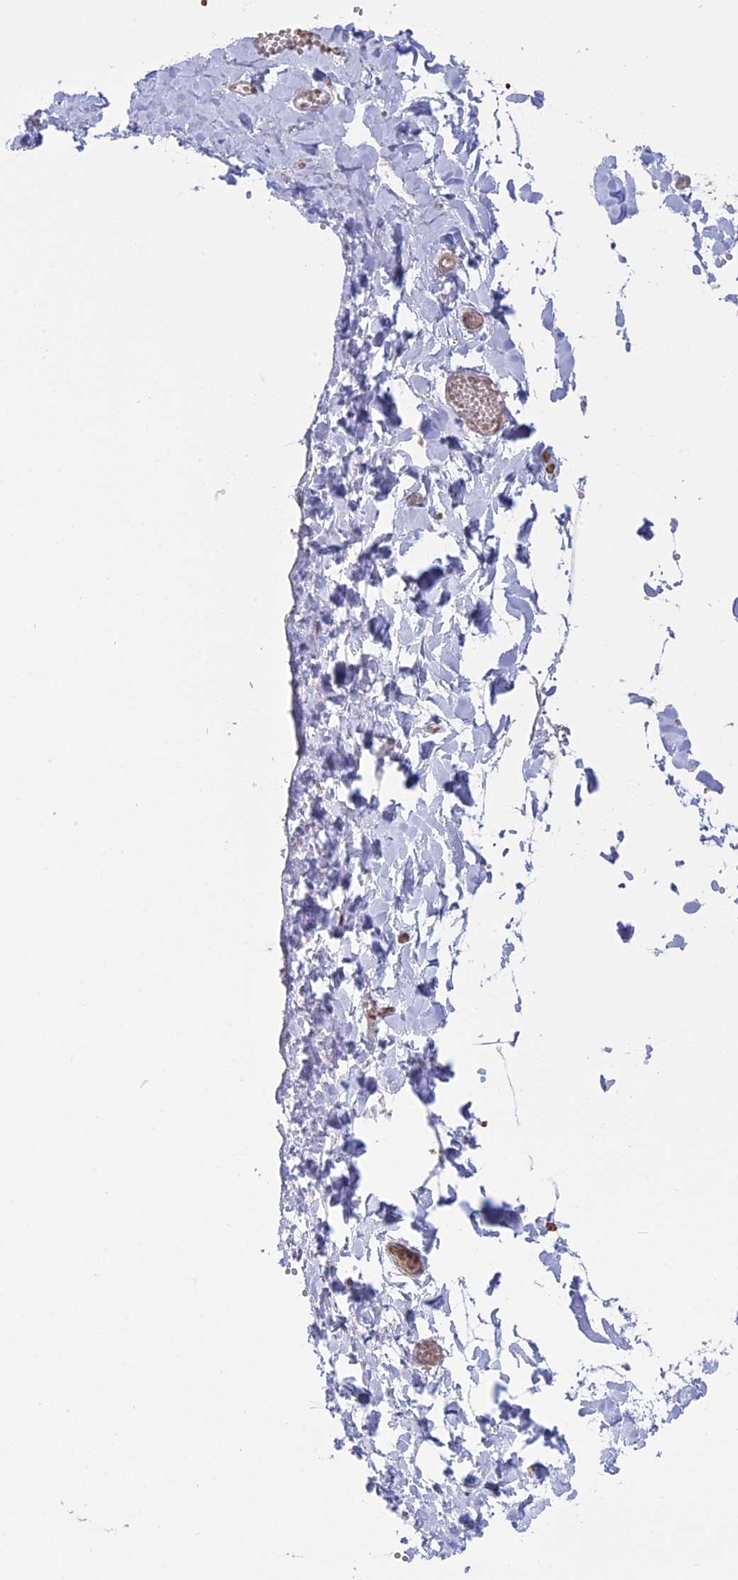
{"staining": {"intensity": "negative", "quantity": "none", "location": "none"}, "tissue": "adipose tissue", "cell_type": "Adipocytes", "image_type": "normal", "snomed": [{"axis": "morphology", "description": "Normal tissue, NOS"}, {"axis": "topography", "description": "Gallbladder"}, {"axis": "topography", "description": "Peripheral nerve tissue"}], "caption": "This is a micrograph of IHC staining of unremarkable adipose tissue, which shows no staining in adipocytes.", "gene": "MGA", "patient": {"sex": "male", "age": 38}}